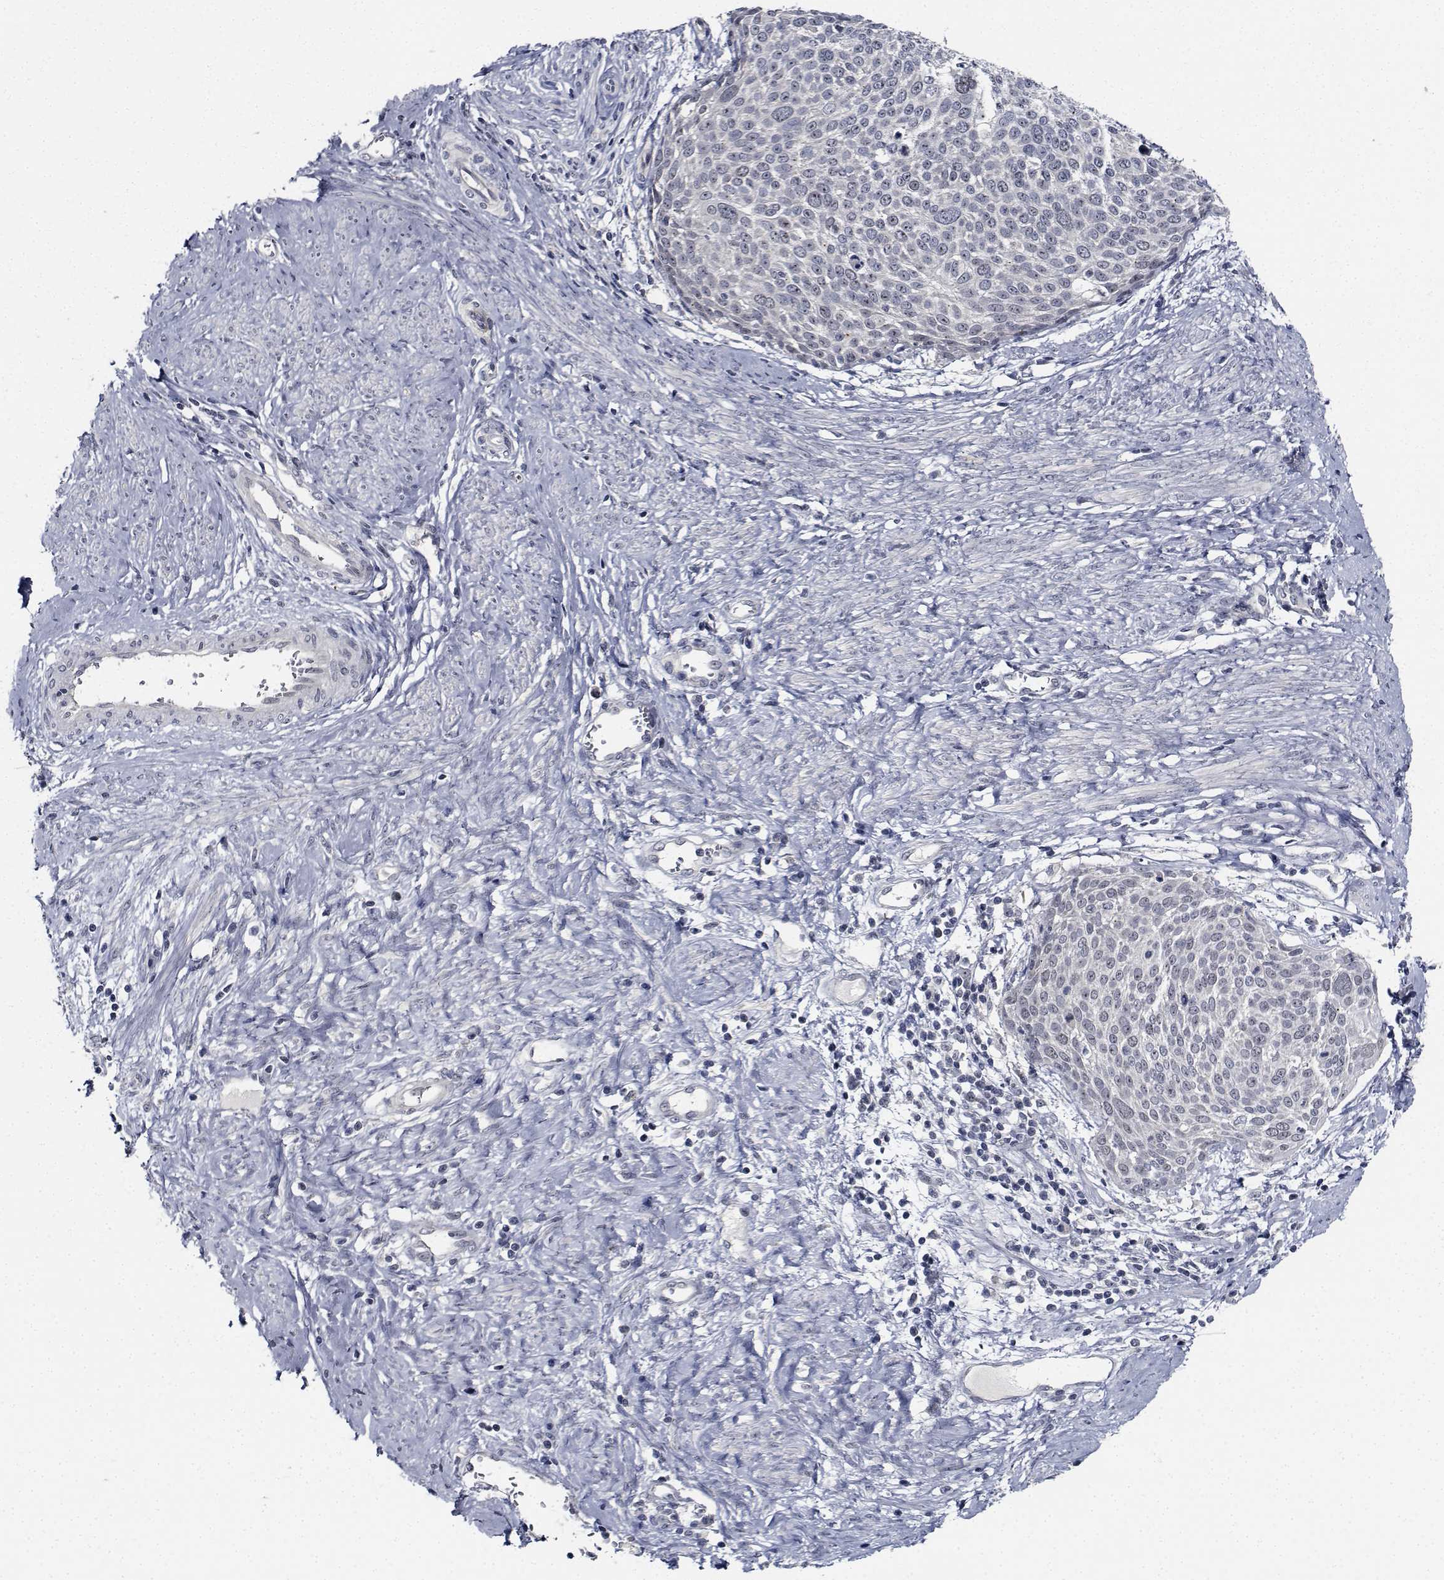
{"staining": {"intensity": "weak", "quantity": "25%-75%", "location": "nuclear"}, "tissue": "cervical cancer", "cell_type": "Tumor cells", "image_type": "cancer", "snomed": [{"axis": "morphology", "description": "Squamous cell carcinoma, NOS"}, {"axis": "topography", "description": "Cervix"}], "caption": "Human cervical squamous cell carcinoma stained with a protein marker demonstrates weak staining in tumor cells.", "gene": "NVL", "patient": {"sex": "female", "age": 39}}